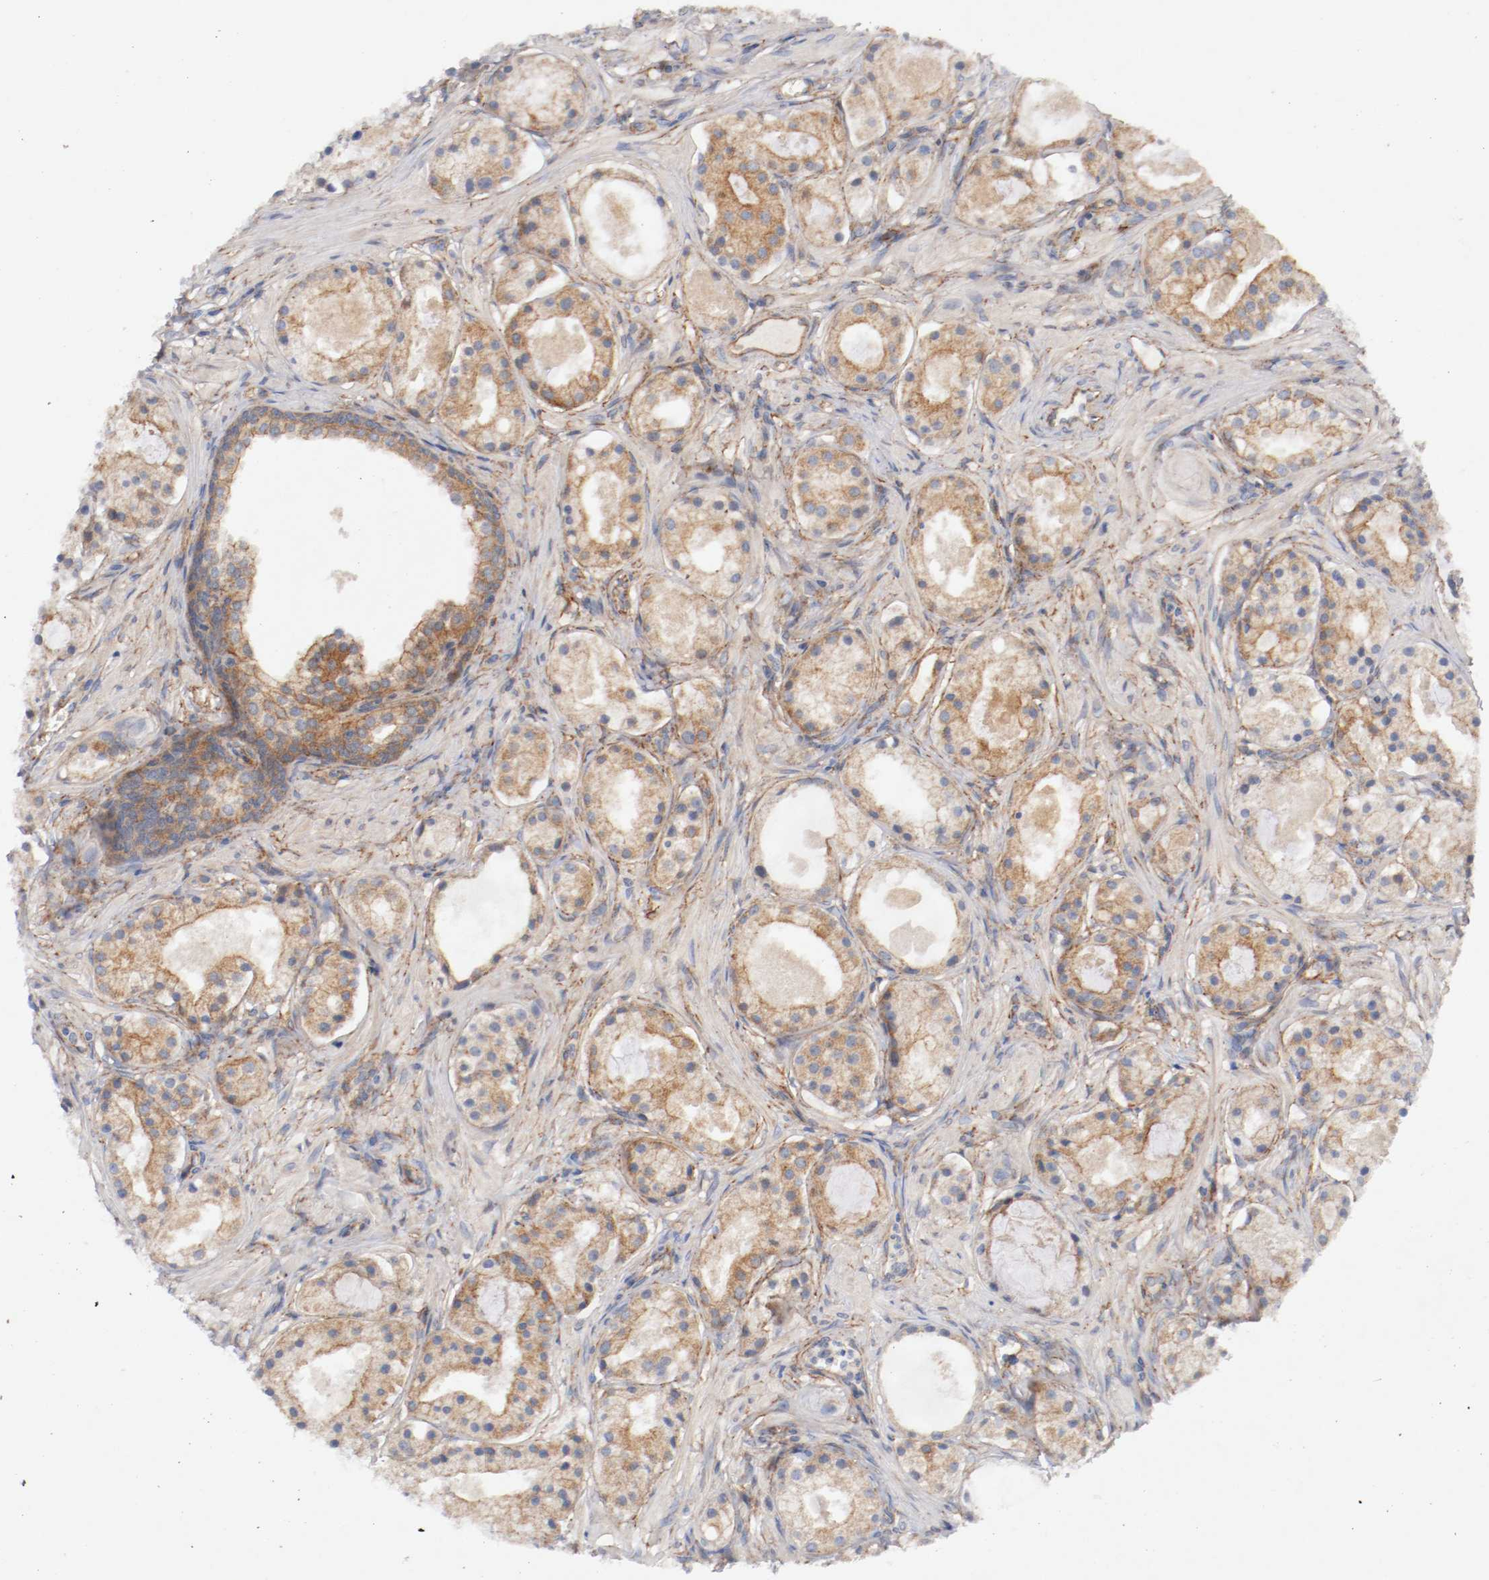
{"staining": {"intensity": "moderate", "quantity": ">75%", "location": "cytoplasmic/membranous"}, "tissue": "prostate cancer", "cell_type": "Tumor cells", "image_type": "cancer", "snomed": [{"axis": "morphology", "description": "Adenocarcinoma, Low grade"}, {"axis": "topography", "description": "Prostate"}], "caption": "This micrograph reveals IHC staining of low-grade adenocarcinoma (prostate), with medium moderate cytoplasmic/membranous expression in approximately >75% of tumor cells.", "gene": "TYK2", "patient": {"sex": "male", "age": 57}}